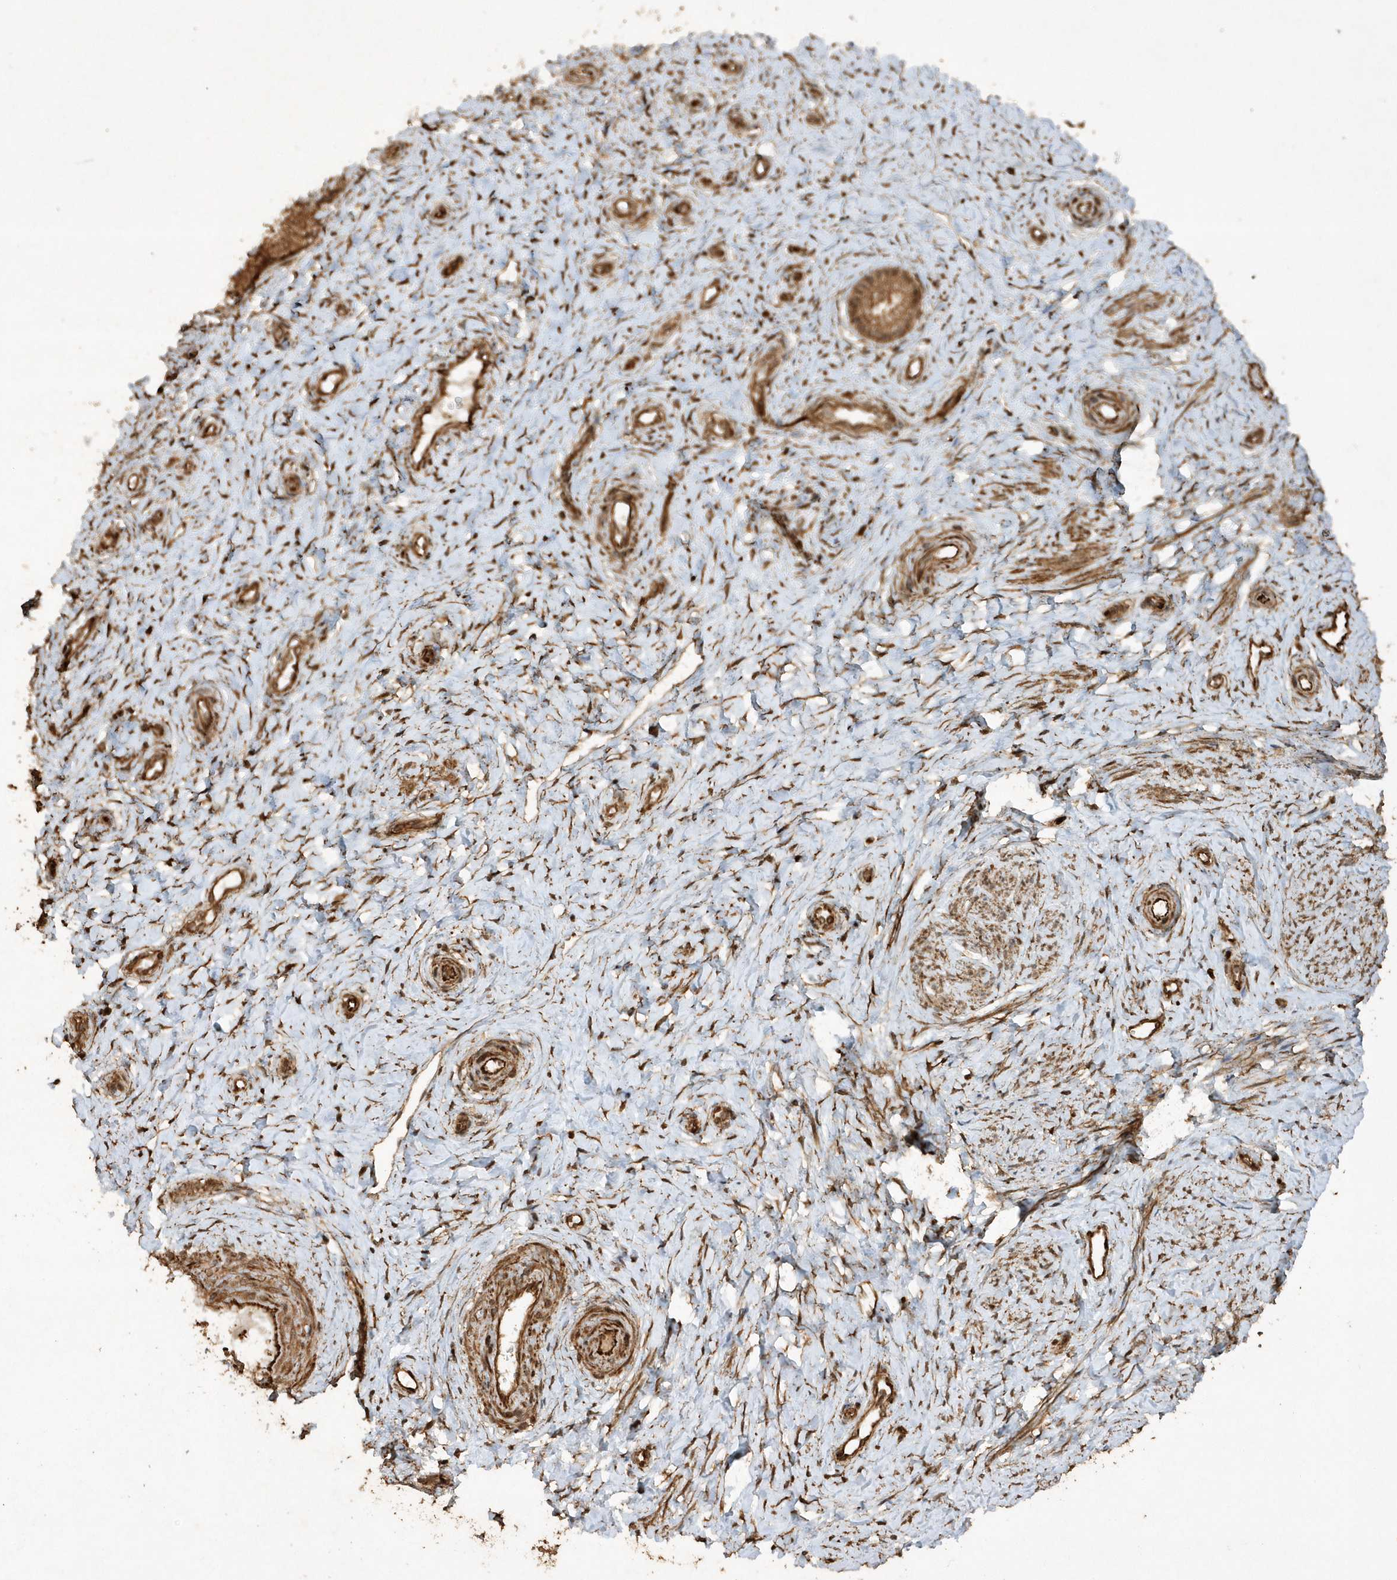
{"staining": {"intensity": "moderate", "quantity": ">75%", "location": "cytoplasmic/membranous"}, "tissue": "cervix", "cell_type": "Glandular cells", "image_type": "normal", "snomed": [{"axis": "morphology", "description": "Normal tissue, NOS"}, {"axis": "topography", "description": "Cervix"}], "caption": "The photomicrograph demonstrates immunohistochemical staining of benign cervix. There is moderate cytoplasmic/membranous staining is seen in approximately >75% of glandular cells.", "gene": "AVPI1", "patient": {"sex": "female", "age": 36}}